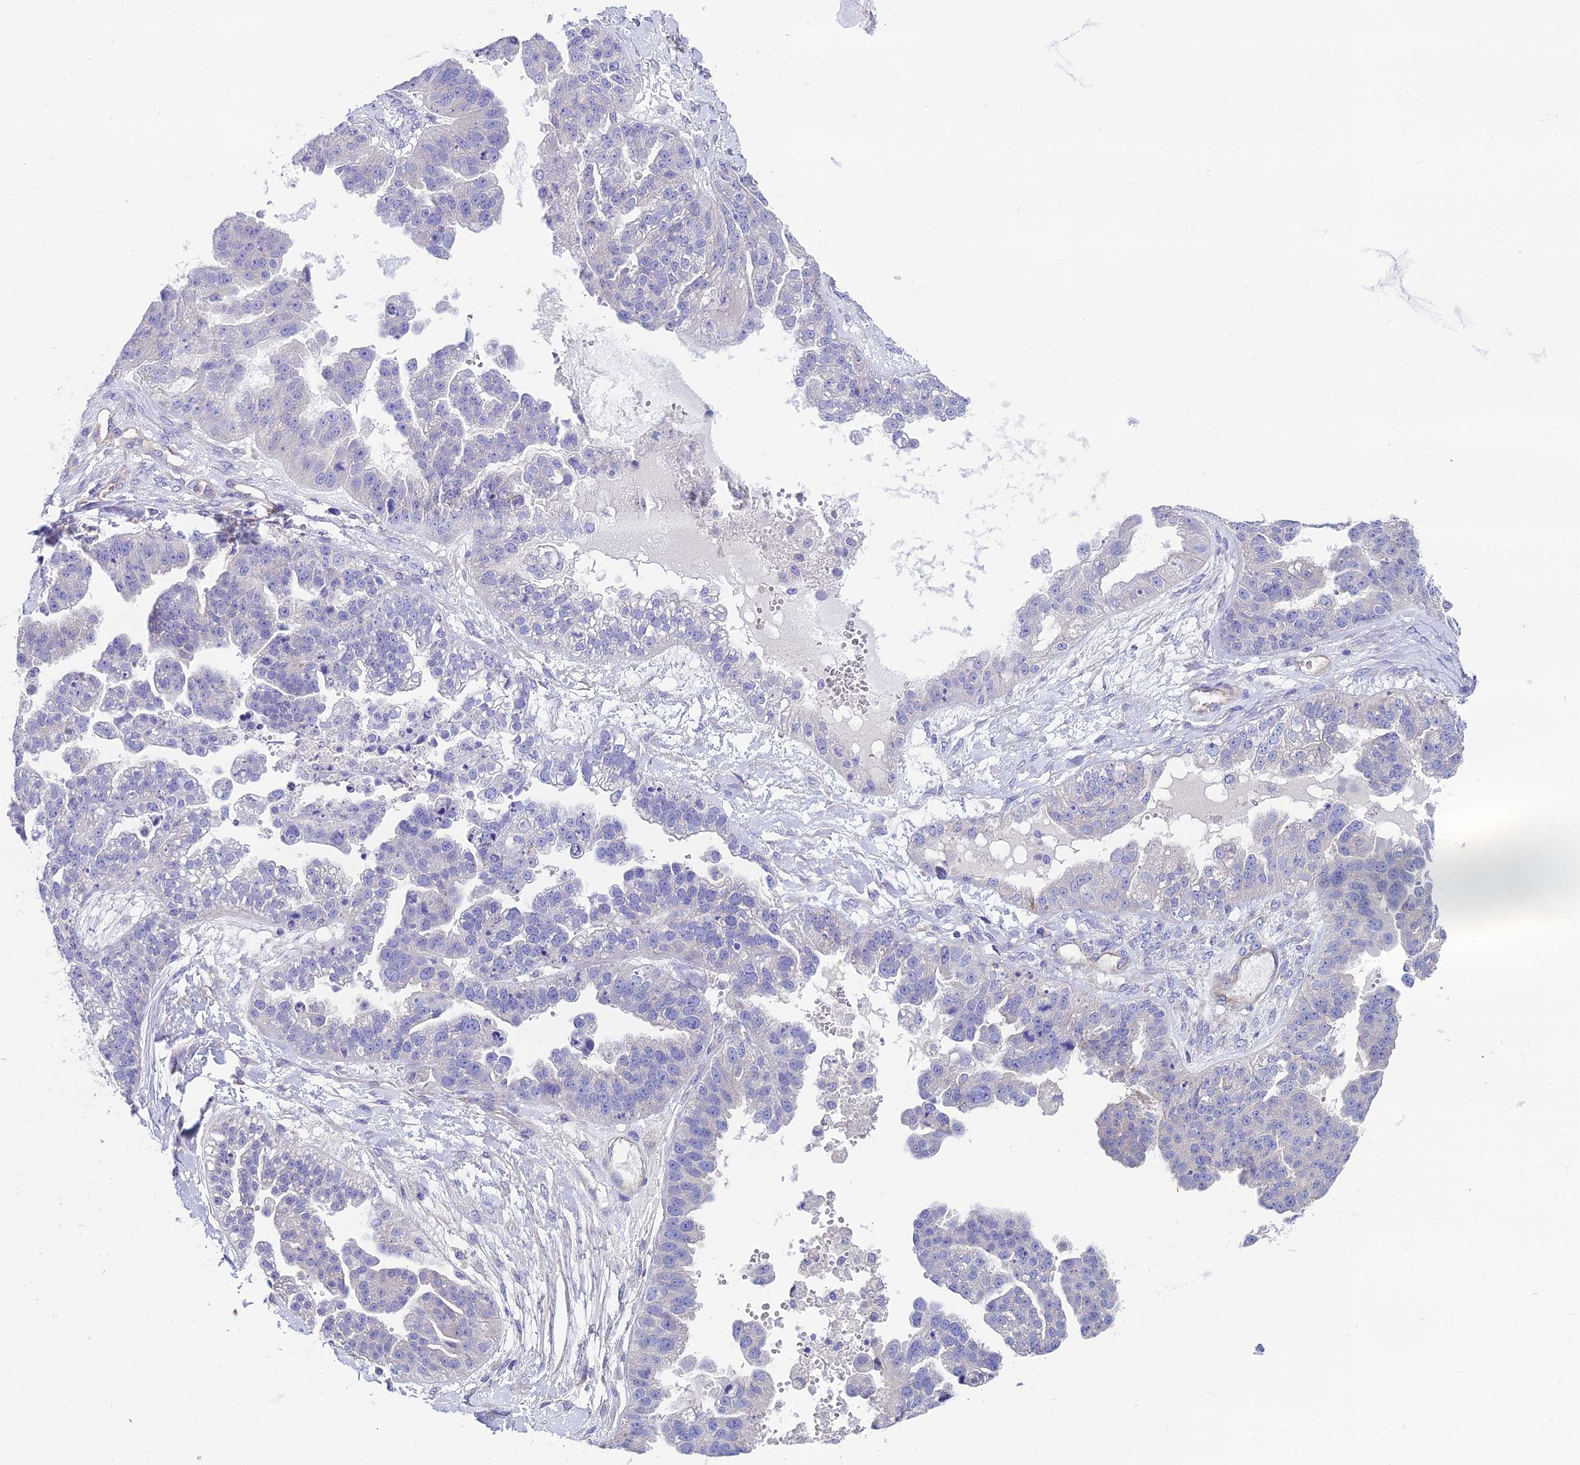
{"staining": {"intensity": "negative", "quantity": "none", "location": "none"}, "tissue": "ovarian cancer", "cell_type": "Tumor cells", "image_type": "cancer", "snomed": [{"axis": "morphology", "description": "Cystadenocarcinoma, serous, NOS"}, {"axis": "topography", "description": "Ovary"}], "caption": "DAB (3,3'-diaminobenzidine) immunohistochemical staining of serous cystadenocarcinoma (ovarian) reveals no significant staining in tumor cells.", "gene": "PPFIA3", "patient": {"sex": "female", "age": 58}}